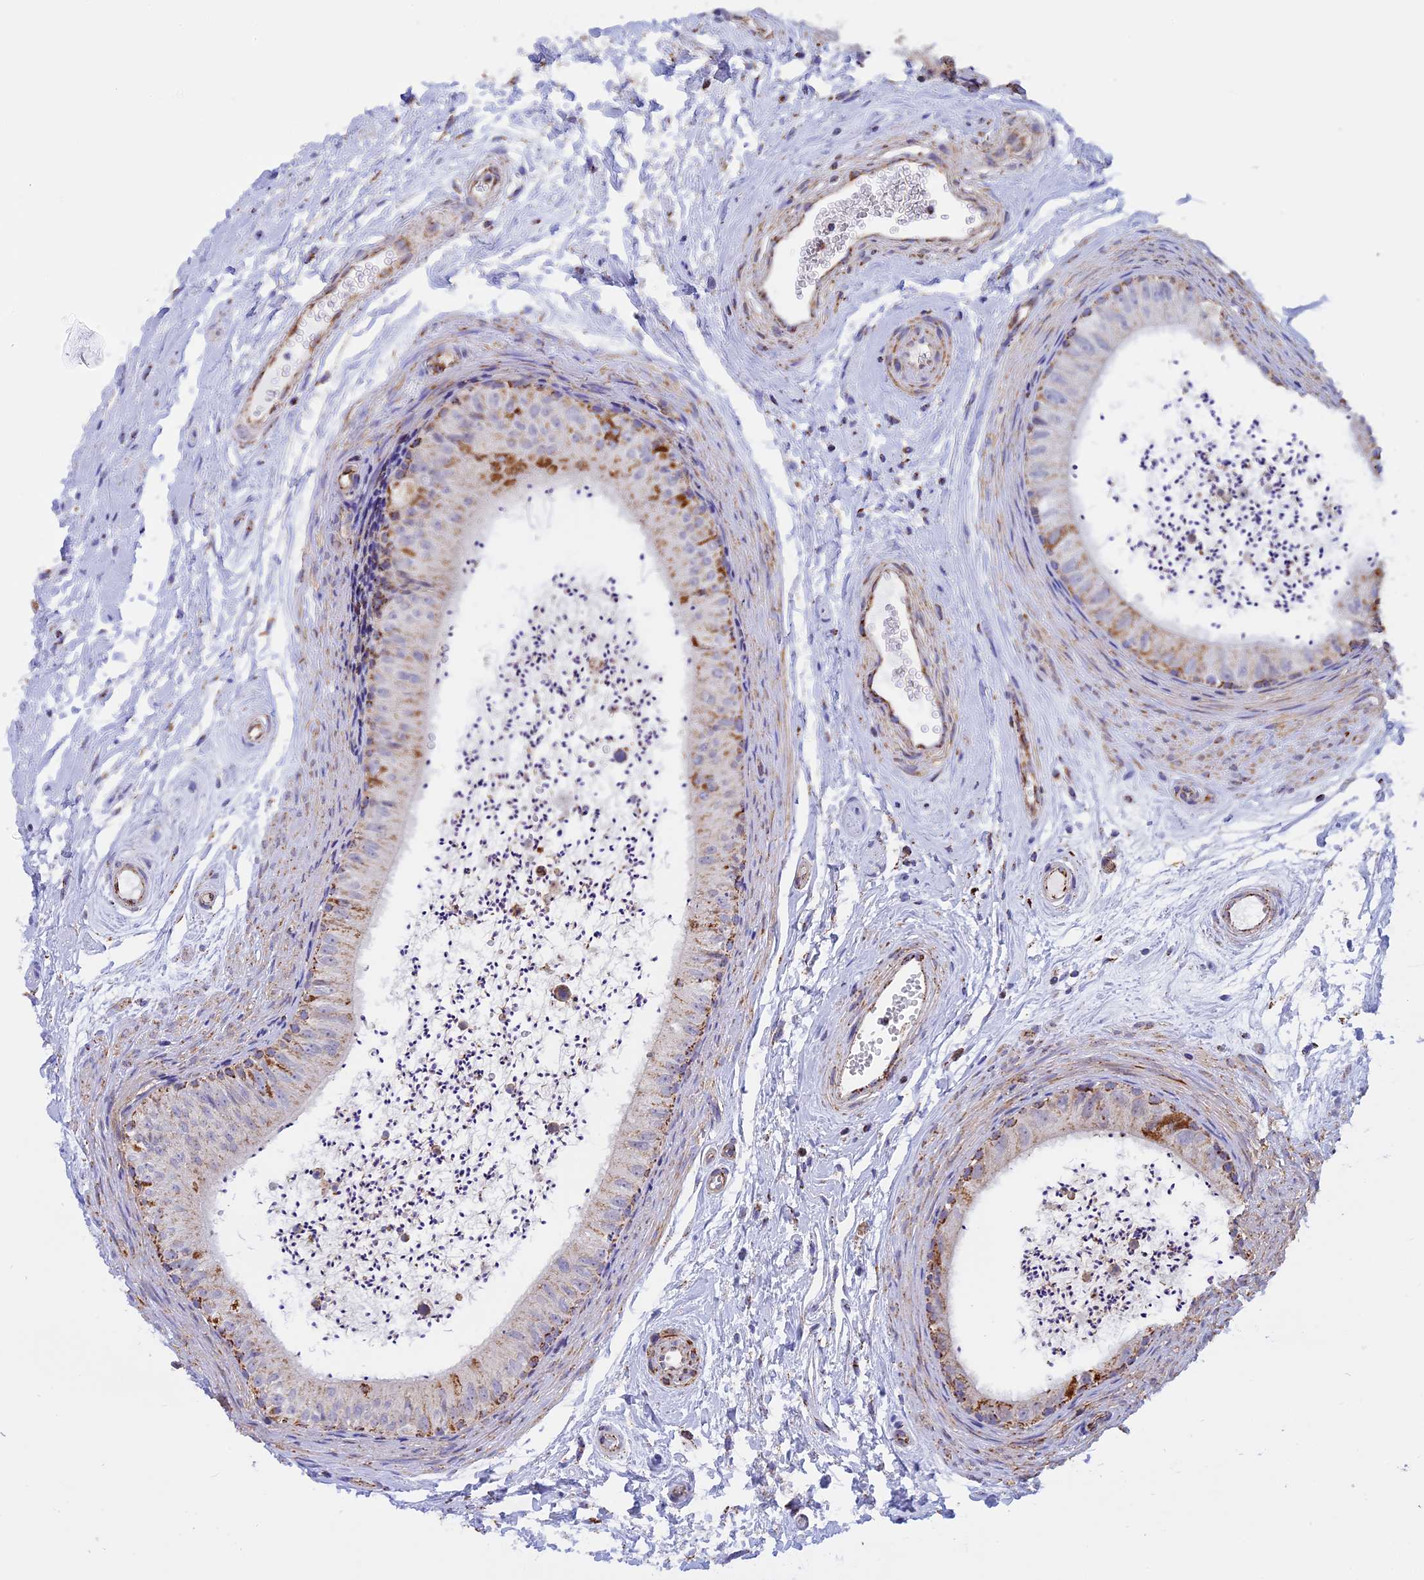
{"staining": {"intensity": "strong", "quantity": "25%-75%", "location": "cytoplasmic/membranous"}, "tissue": "epididymis", "cell_type": "Glandular cells", "image_type": "normal", "snomed": [{"axis": "morphology", "description": "Normal tissue, NOS"}, {"axis": "topography", "description": "Epididymis"}], "caption": "Glandular cells demonstrate strong cytoplasmic/membranous positivity in approximately 25%-75% of cells in unremarkable epididymis.", "gene": "KCNG1", "patient": {"sex": "male", "age": 56}}